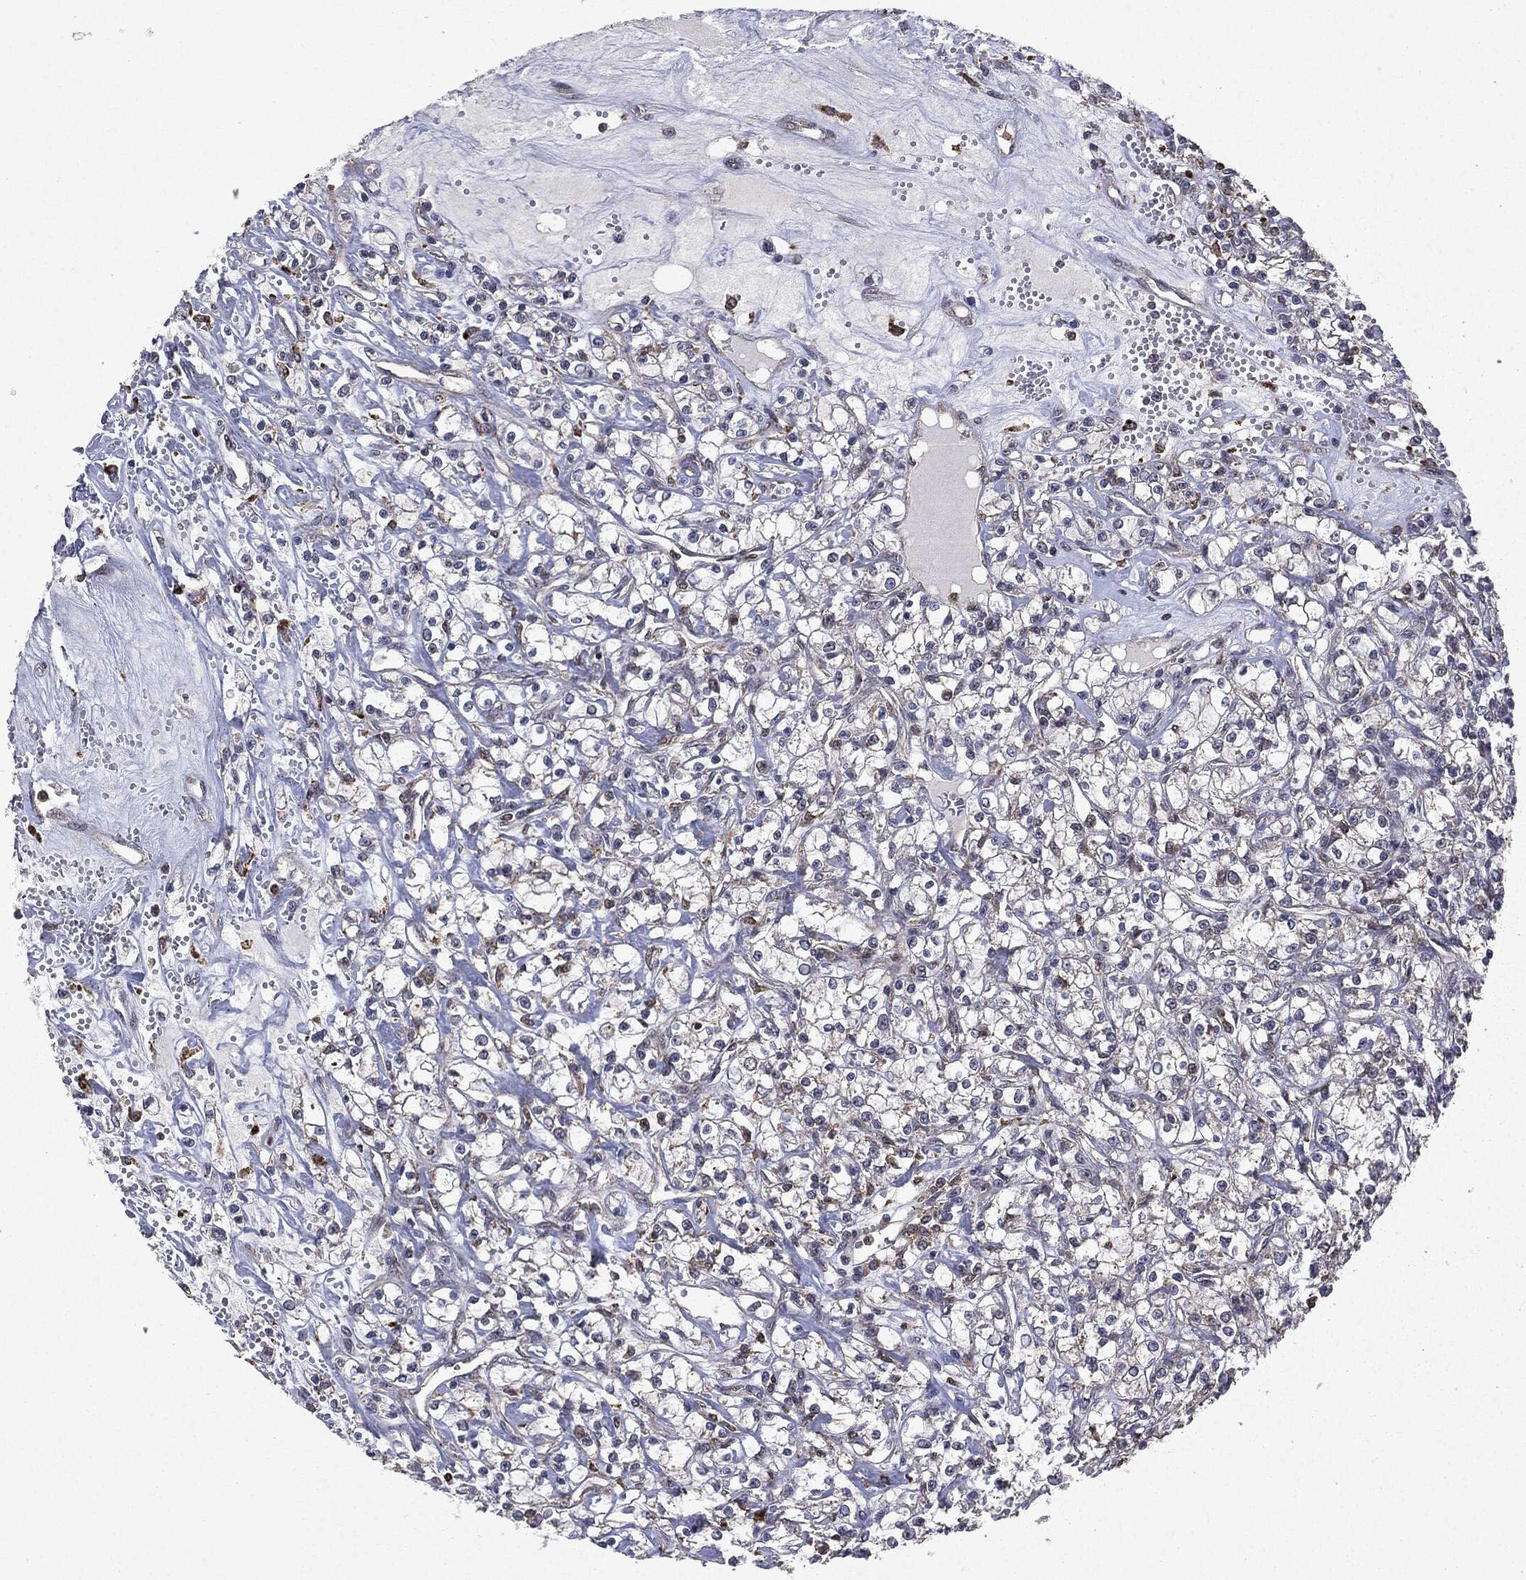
{"staining": {"intensity": "negative", "quantity": "none", "location": "none"}, "tissue": "renal cancer", "cell_type": "Tumor cells", "image_type": "cancer", "snomed": [{"axis": "morphology", "description": "Adenocarcinoma, NOS"}, {"axis": "topography", "description": "Kidney"}], "caption": "Protein analysis of renal adenocarcinoma shows no significant expression in tumor cells. (Stains: DAB immunohistochemistry with hematoxylin counter stain, Microscopy: brightfield microscopy at high magnification).", "gene": "PTEN", "patient": {"sex": "female", "age": 59}}